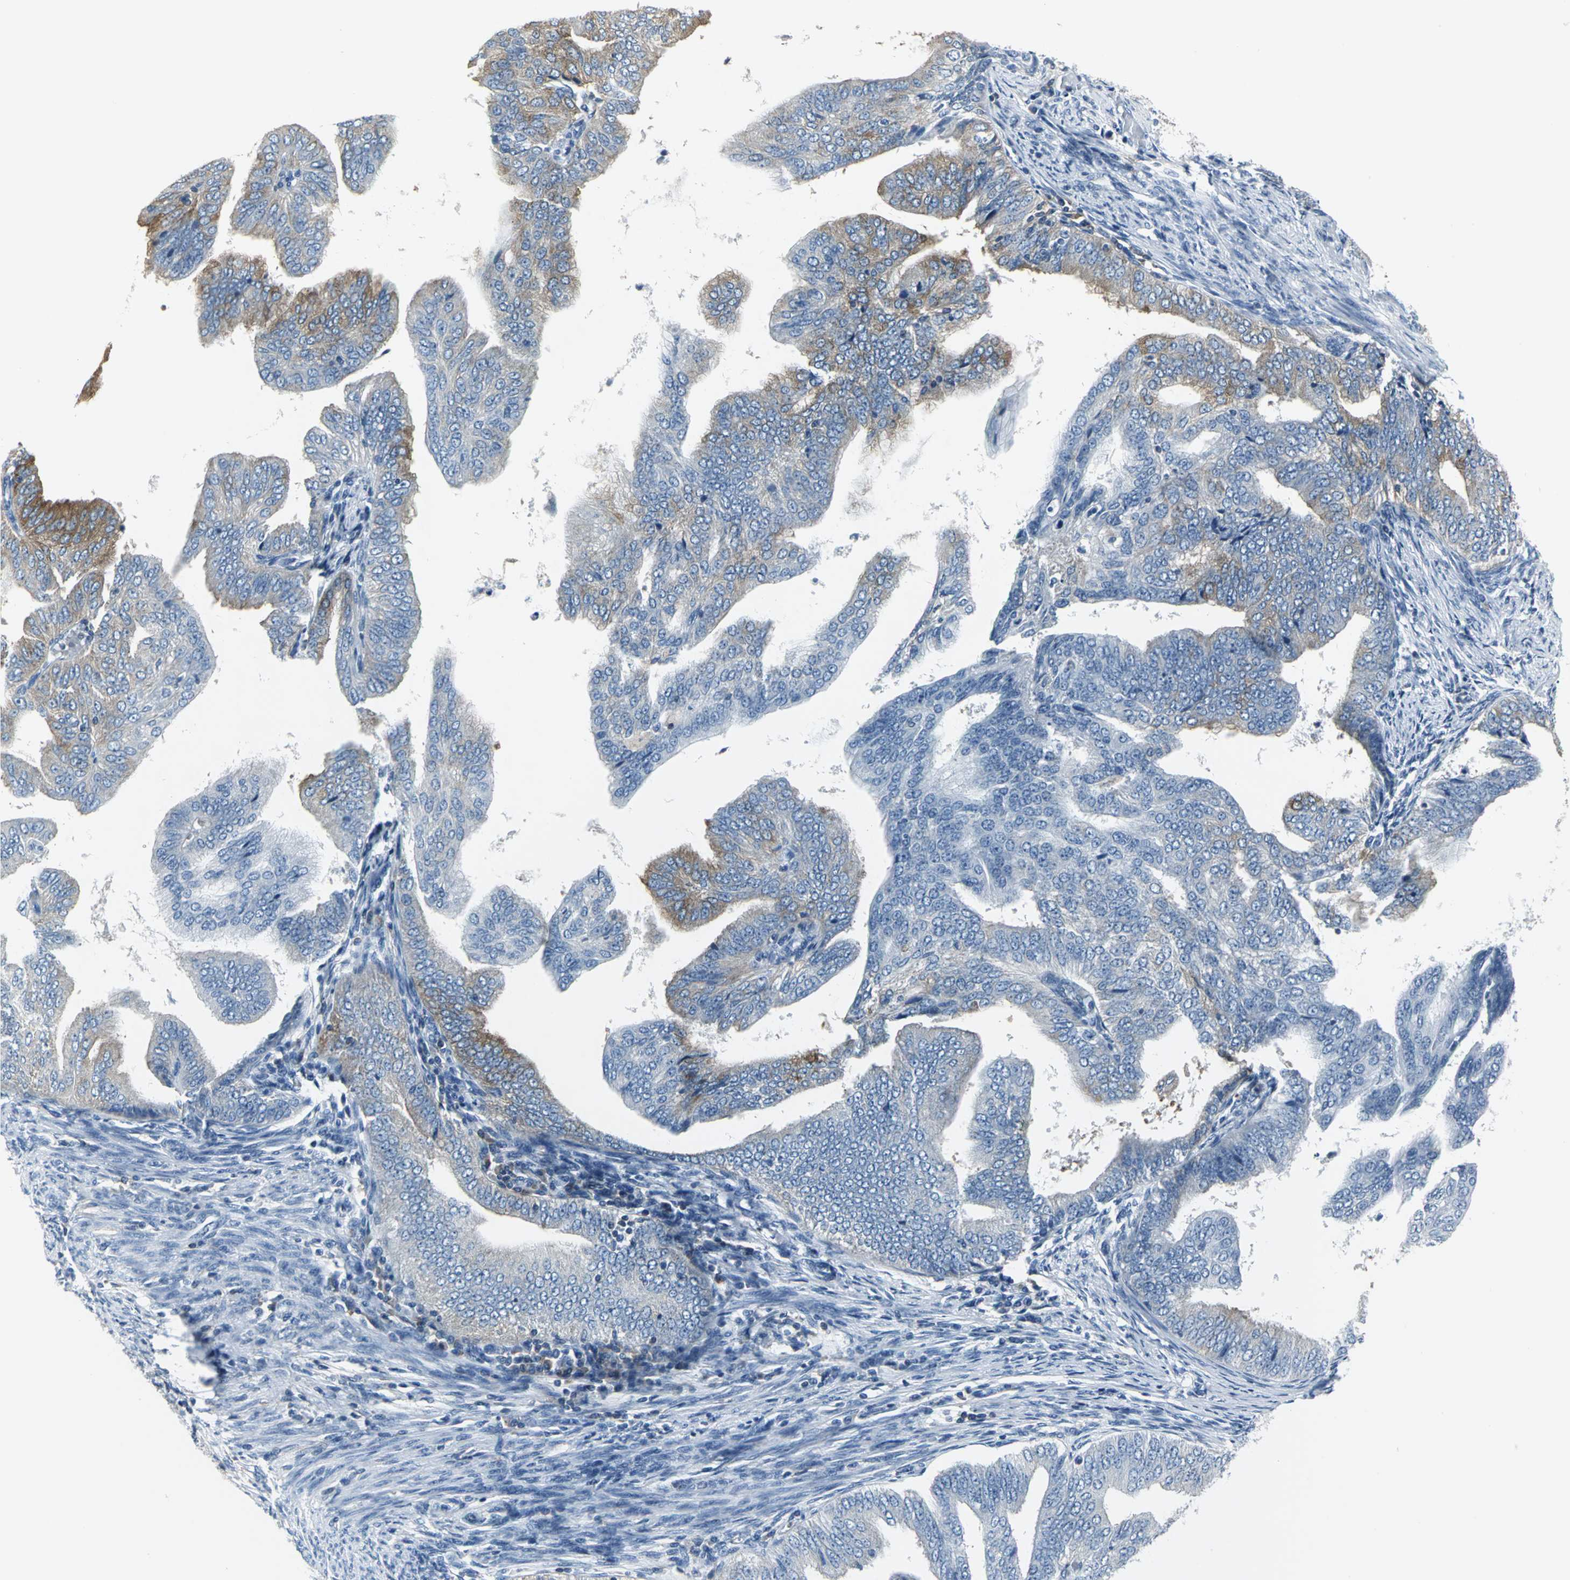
{"staining": {"intensity": "moderate", "quantity": "25%-75%", "location": "cytoplasmic/membranous"}, "tissue": "endometrial cancer", "cell_type": "Tumor cells", "image_type": "cancer", "snomed": [{"axis": "morphology", "description": "Adenocarcinoma, NOS"}, {"axis": "topography", "description": "Endometrium"}], "caption": "Protein expression by IHC reveals moderate cytoplasmic/membranous expression in about 25%-75% of tumor cells in adenocarcinoma (endometrial). Ihc stains the protein in brown and the nuclei are stained blue.", "gene": "IQGAP2", "patient": {"sex": "female", "age": 58}}